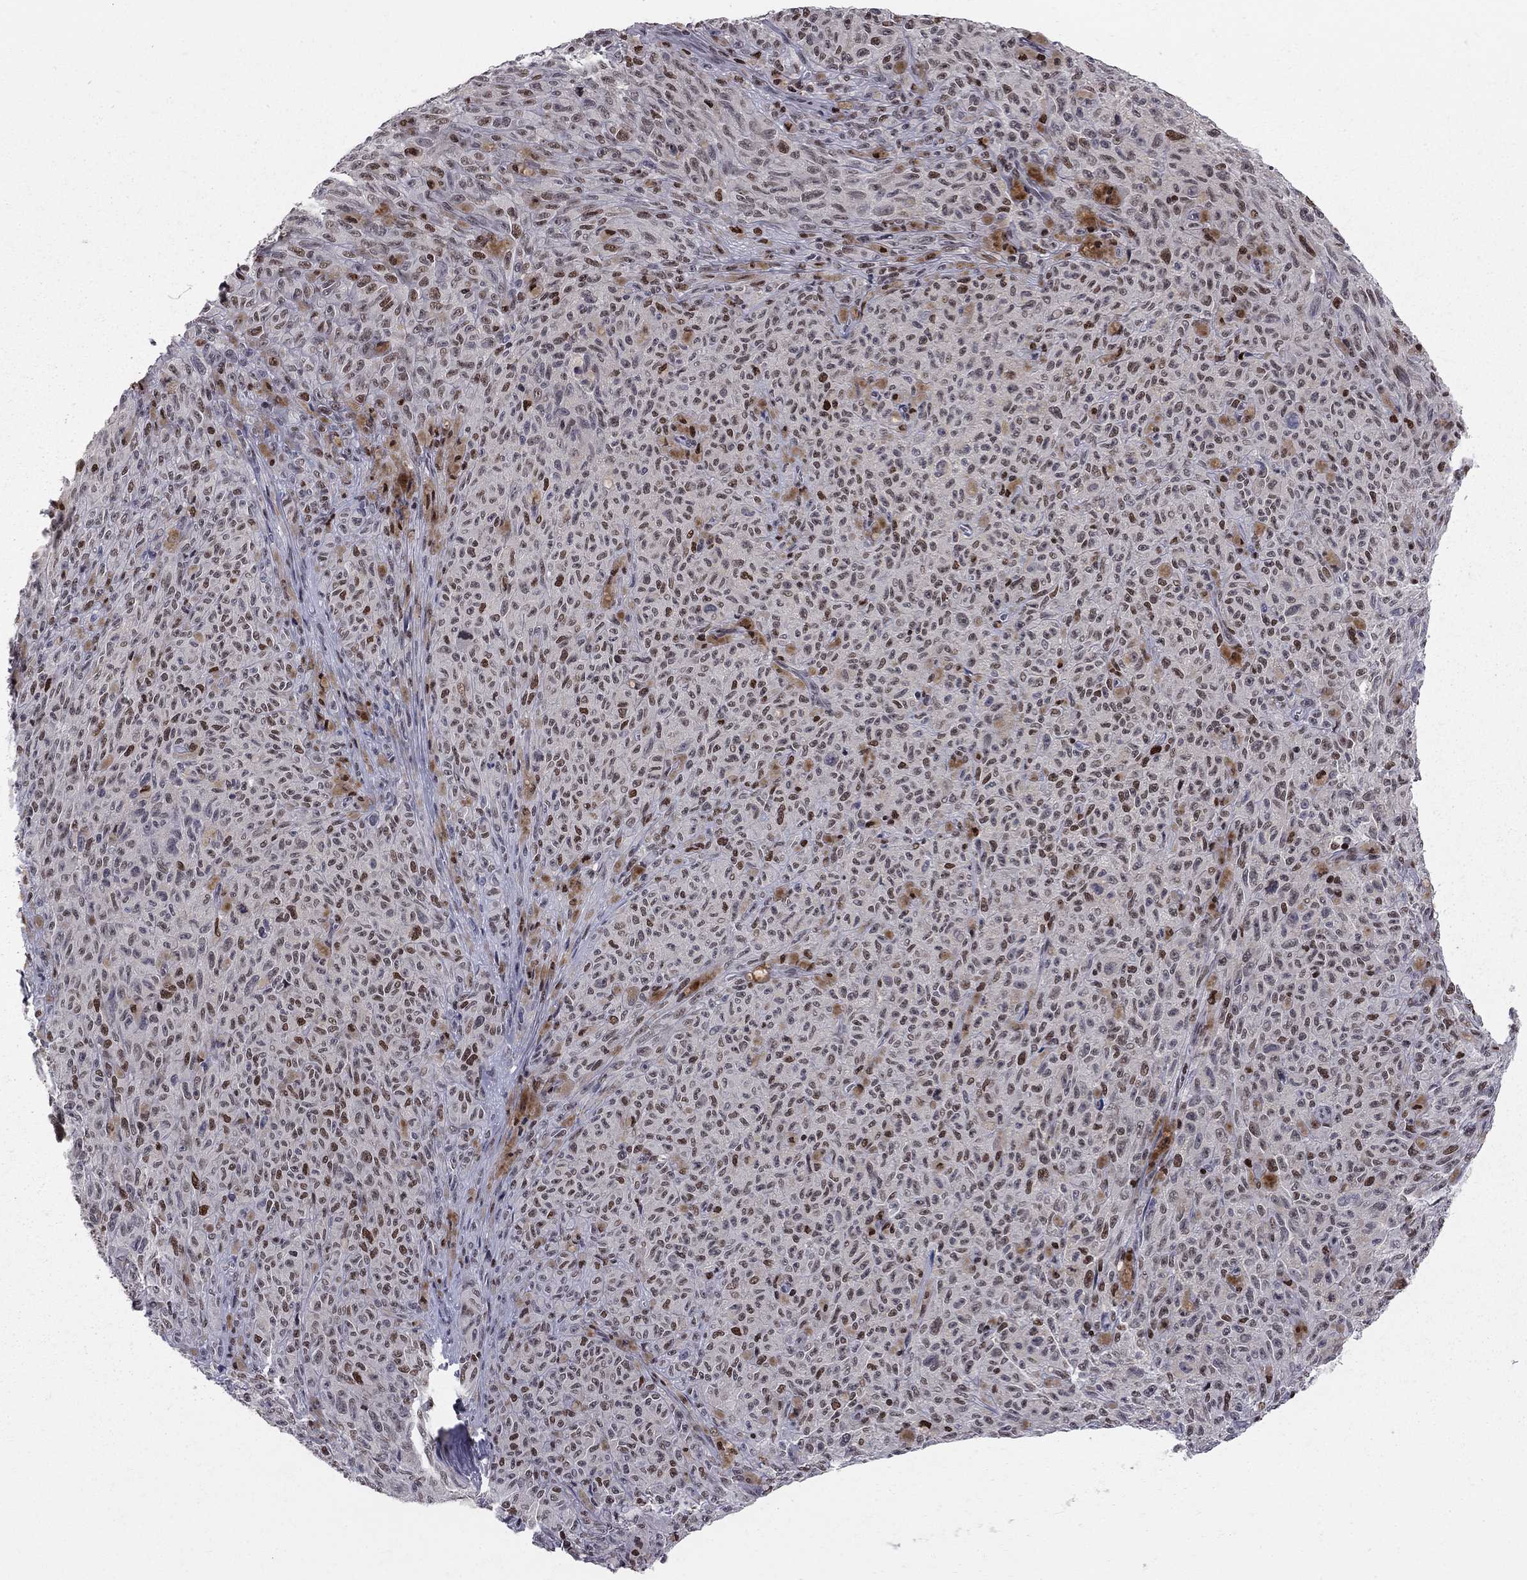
{"staining": {"intensity": "strong", "quantity": ">75%", "location": "nuclear"}, "tissue": "melanoma", "cell_type": "Tumor cells", "image_type": "cancer", "snomed": [{"axis": "morphology", "description": "Malignant melanoma, NOS"}, {"axis": "topography", "description": "Skin"}], "caption": "A photomicrograph of malignant melanoma stained for a protein displays strong nuclear brown staining in tumor cells.", "gene": "RNASEH2C", "patient": {"sex": "female", "age": 82}}